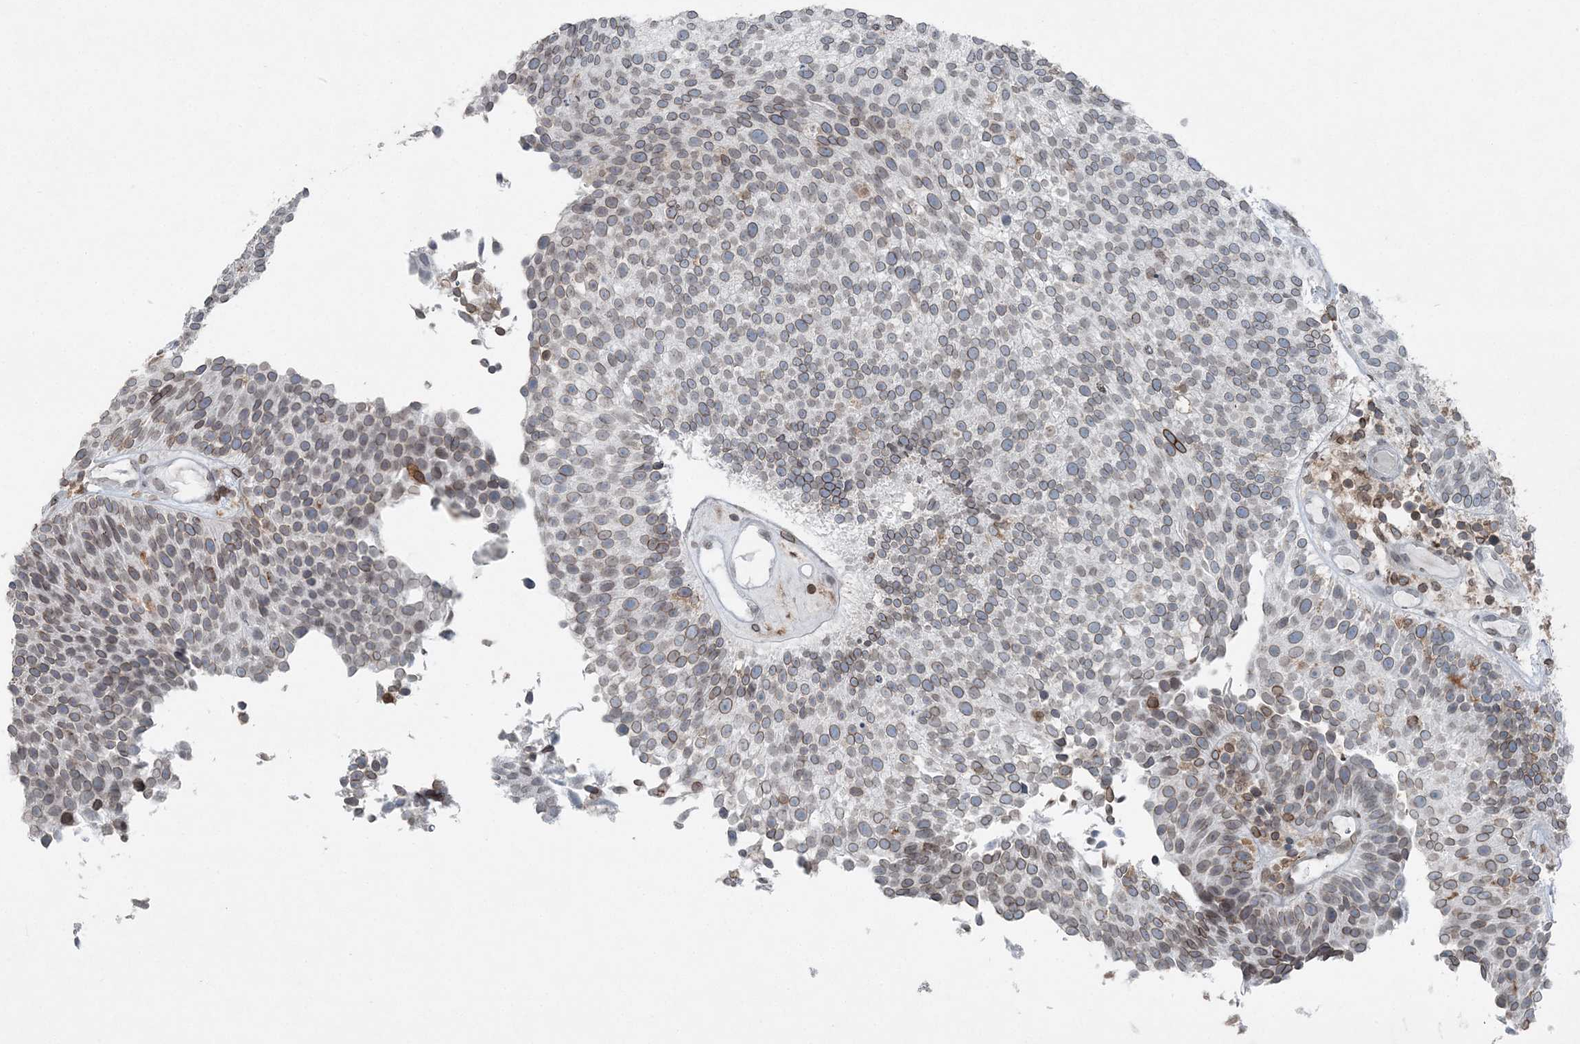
{"staining": {"intensity": "moderate", "quantity": "<25%", "location": "cytoplasmic/membranous,nuclear"}, "tissue": "urothelial cancer", "cell_type": "Tumor cells", "image_type": "cancer", "snomed": [{"axis": "morphology", "description": "Urothelial carcinoma, Low grade"}, {"axis": "topography", "description": "Urinary bladder"}], "caption": "Urothelial carcinoma (low-grade) tissue shows moderate cytoplasmic/membranous and nuclear staining in about <25% of tumor cells, visualized by immunohistochemistry. (DAB (3,3'-diaminobenzidine) = brown stain, brightfield microscopy at high magnification).", "gene": "GJD4", "patient": {"sex": "male", "age": 86}}